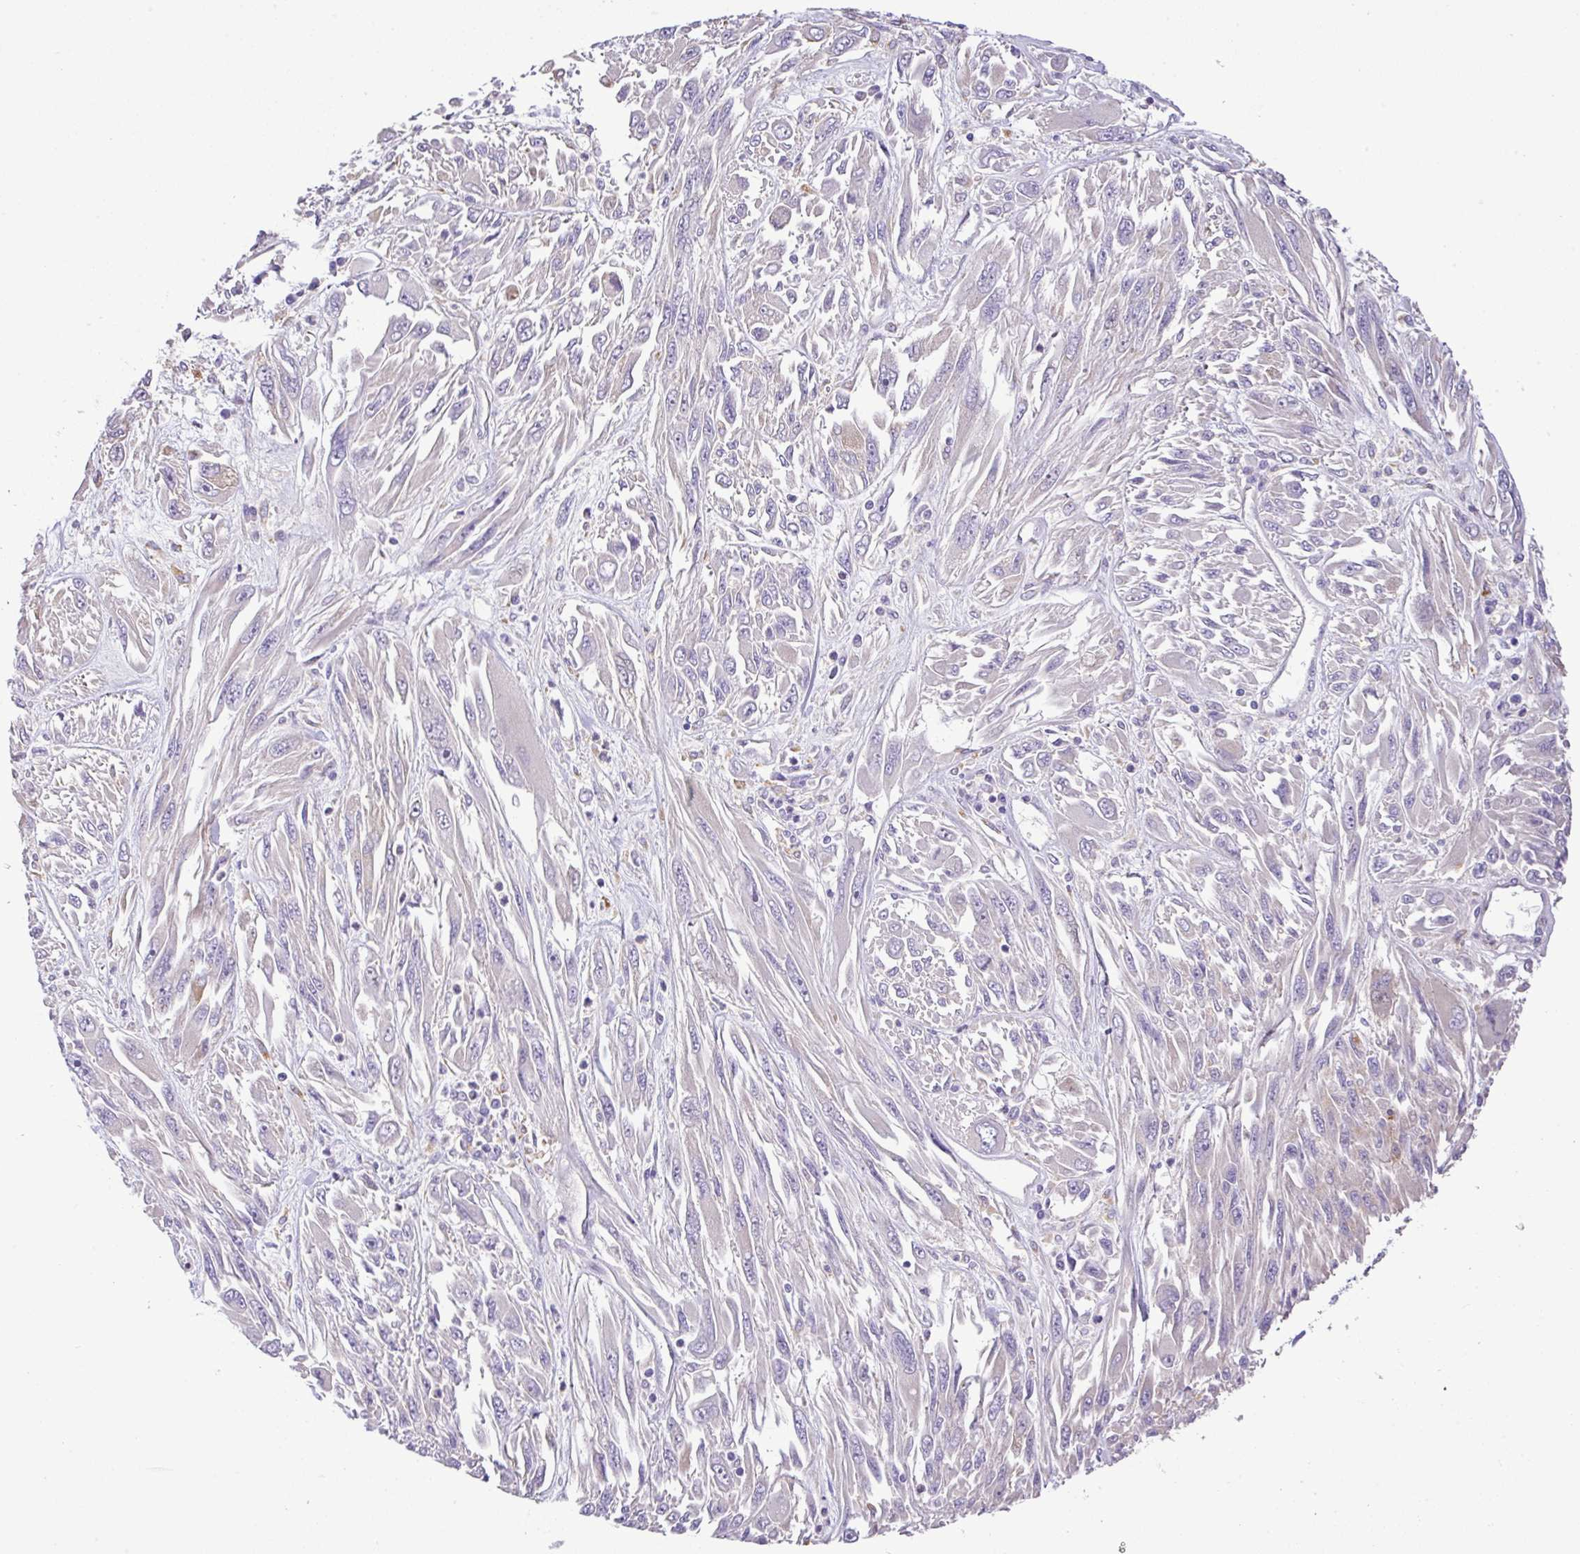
{"staining": {"intensity": "negative", "quantity": "none", "location": "none"}, "tissue": "melanoma", "cell_type": "Tumor cells", "image_type": "cancer", "snomed": [{"axis": "morphology", "description": "Malignant melanoma, NOS"}, {"axis": "topography", "description": "Skin"}], "caption": "The micrograph exhibits no significant positivity in tumor cells of malignant melanoma.", "gene": "EPN3", "patient": {"sex": "female", "age": 91}}